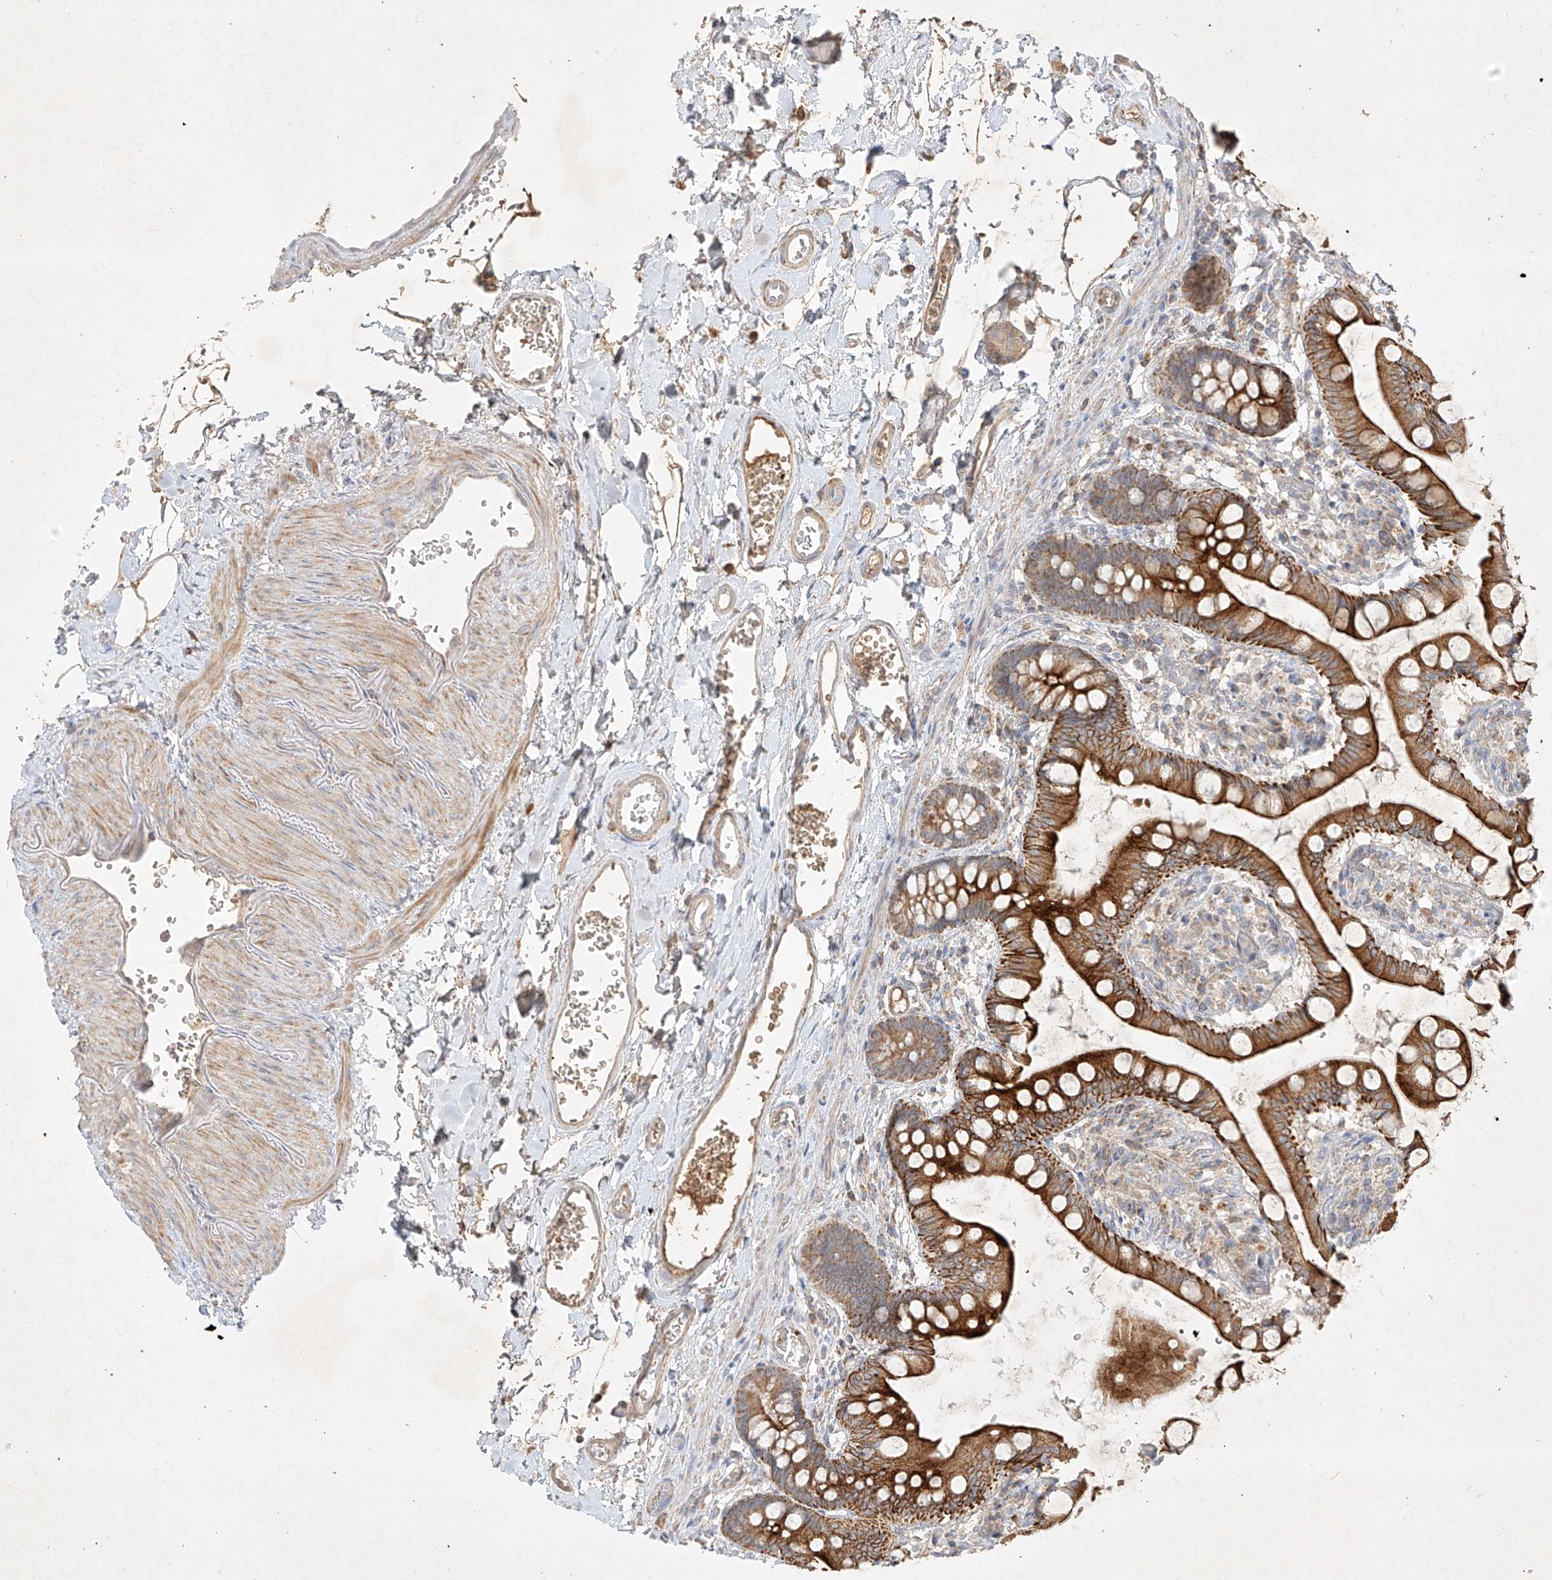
{"staining": {"intensity": "strong", "quantity": ">75%", "location": "cytoplasmic/membranous"}, "tissue": "small intestine", "cell_type": "Glandular cells", "image_type": "normal", "snomed": [{"axis": "morphology", "description": "Normal tissue, NOS"}, {"axis": "topography", "description": "Small intestine"}], "caption": "A high amount of strong cytoplasmic/membranous positivity is identified in approximately >75% of glandular cells in normal small intestine.", "gene": "KPNA7", "patient": {"sex": "male", "age": 52}}